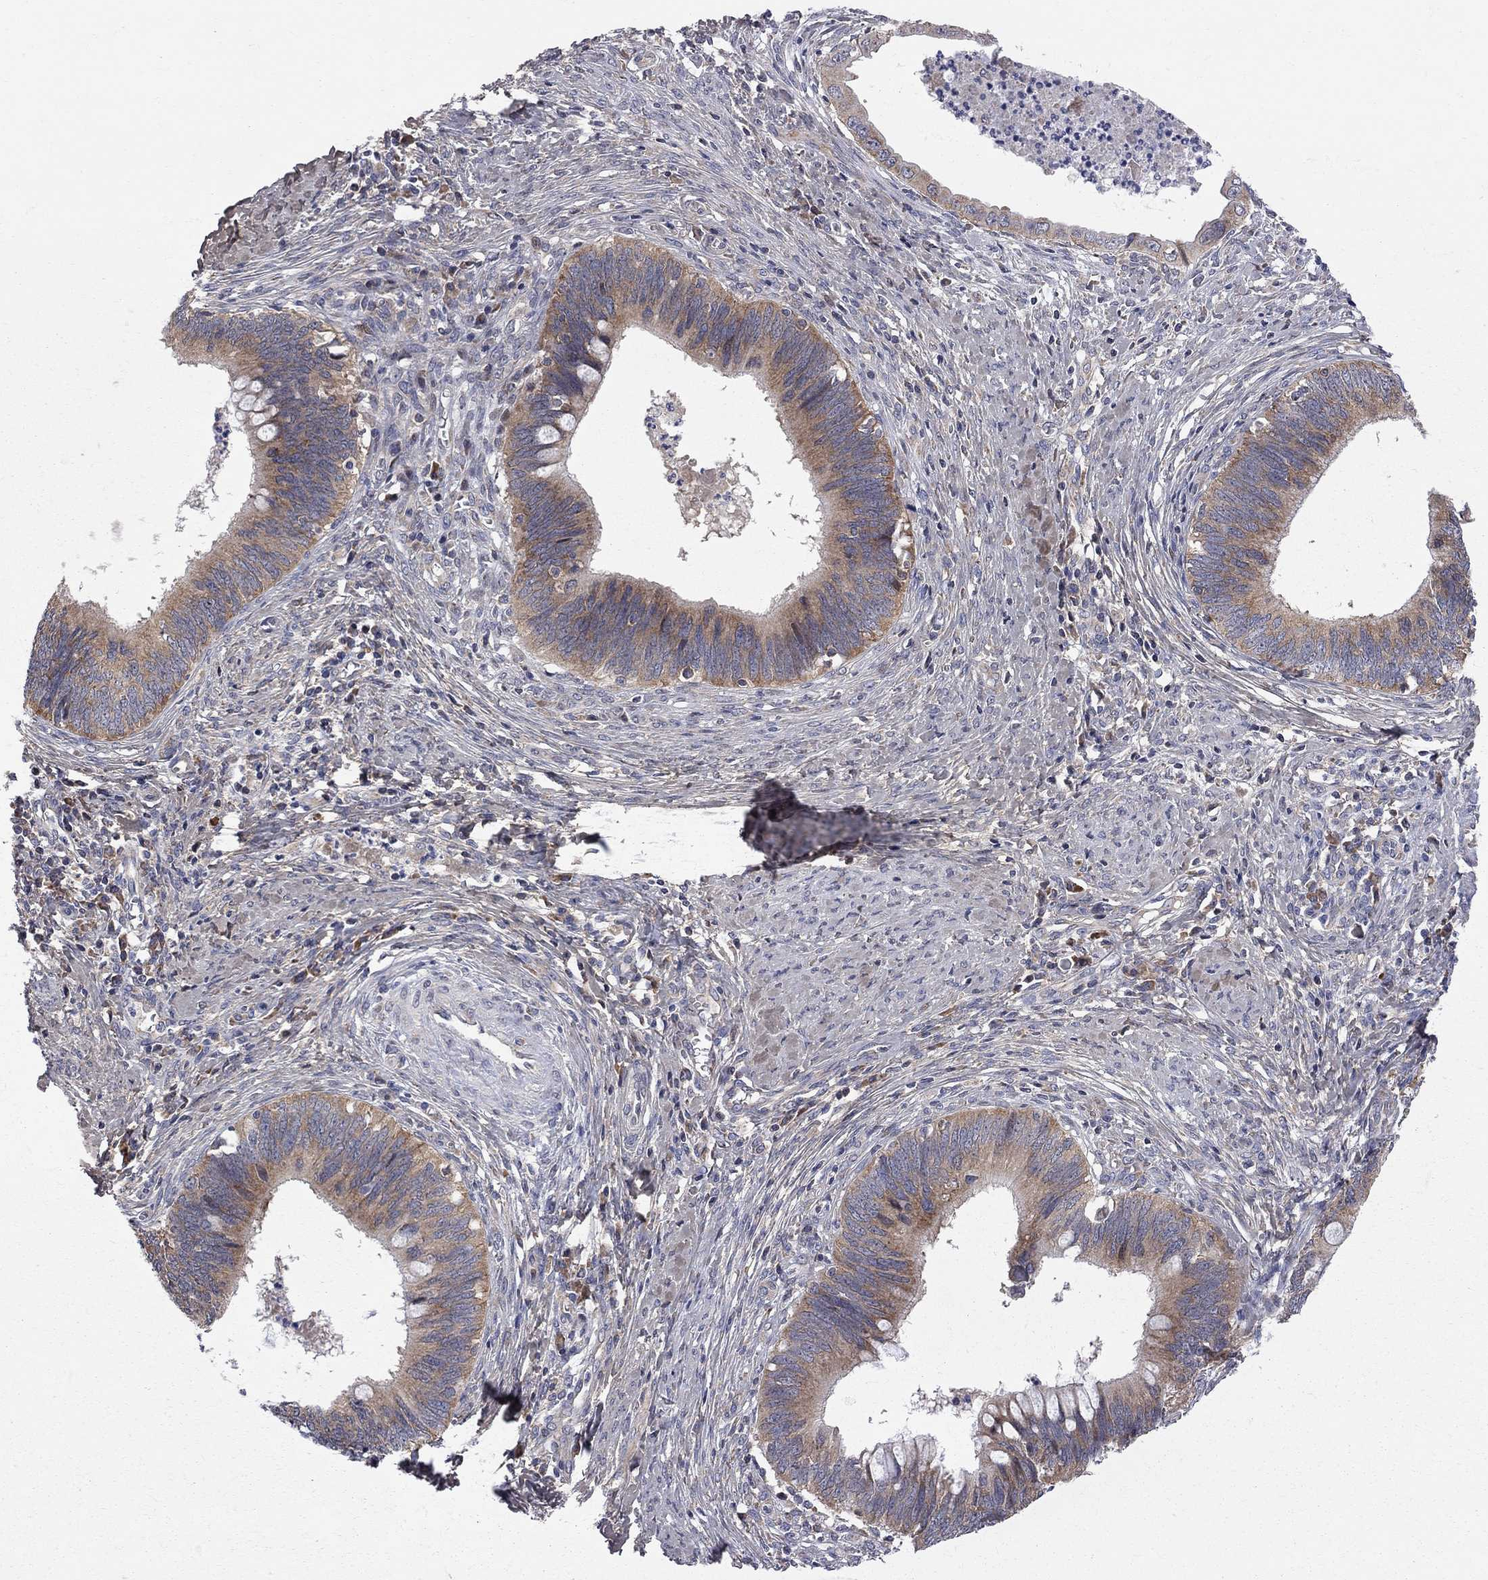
{"staining": {"intensity": "moderate", "quantity": ">75%", "location": "cytoplasmic/membranous"}, "tissue": "cervical cancer", "cell_type": "Tumor cells", "image_type": "cancer", "snomed": [{"axis": "morphology", "description": "Adenocarcinoma, NOS"}, {"axis": "topography", "description": "Cervix"}], "caption": "Immunohistochemistry (IHC) (DAB) staining of human cervical cancer demonstrates moderate cytoplasmic/membranous protein staining in about >75% of tumor cells.", "gene": "CNOT11", "patient": {"sex": "female", "age": 42}}